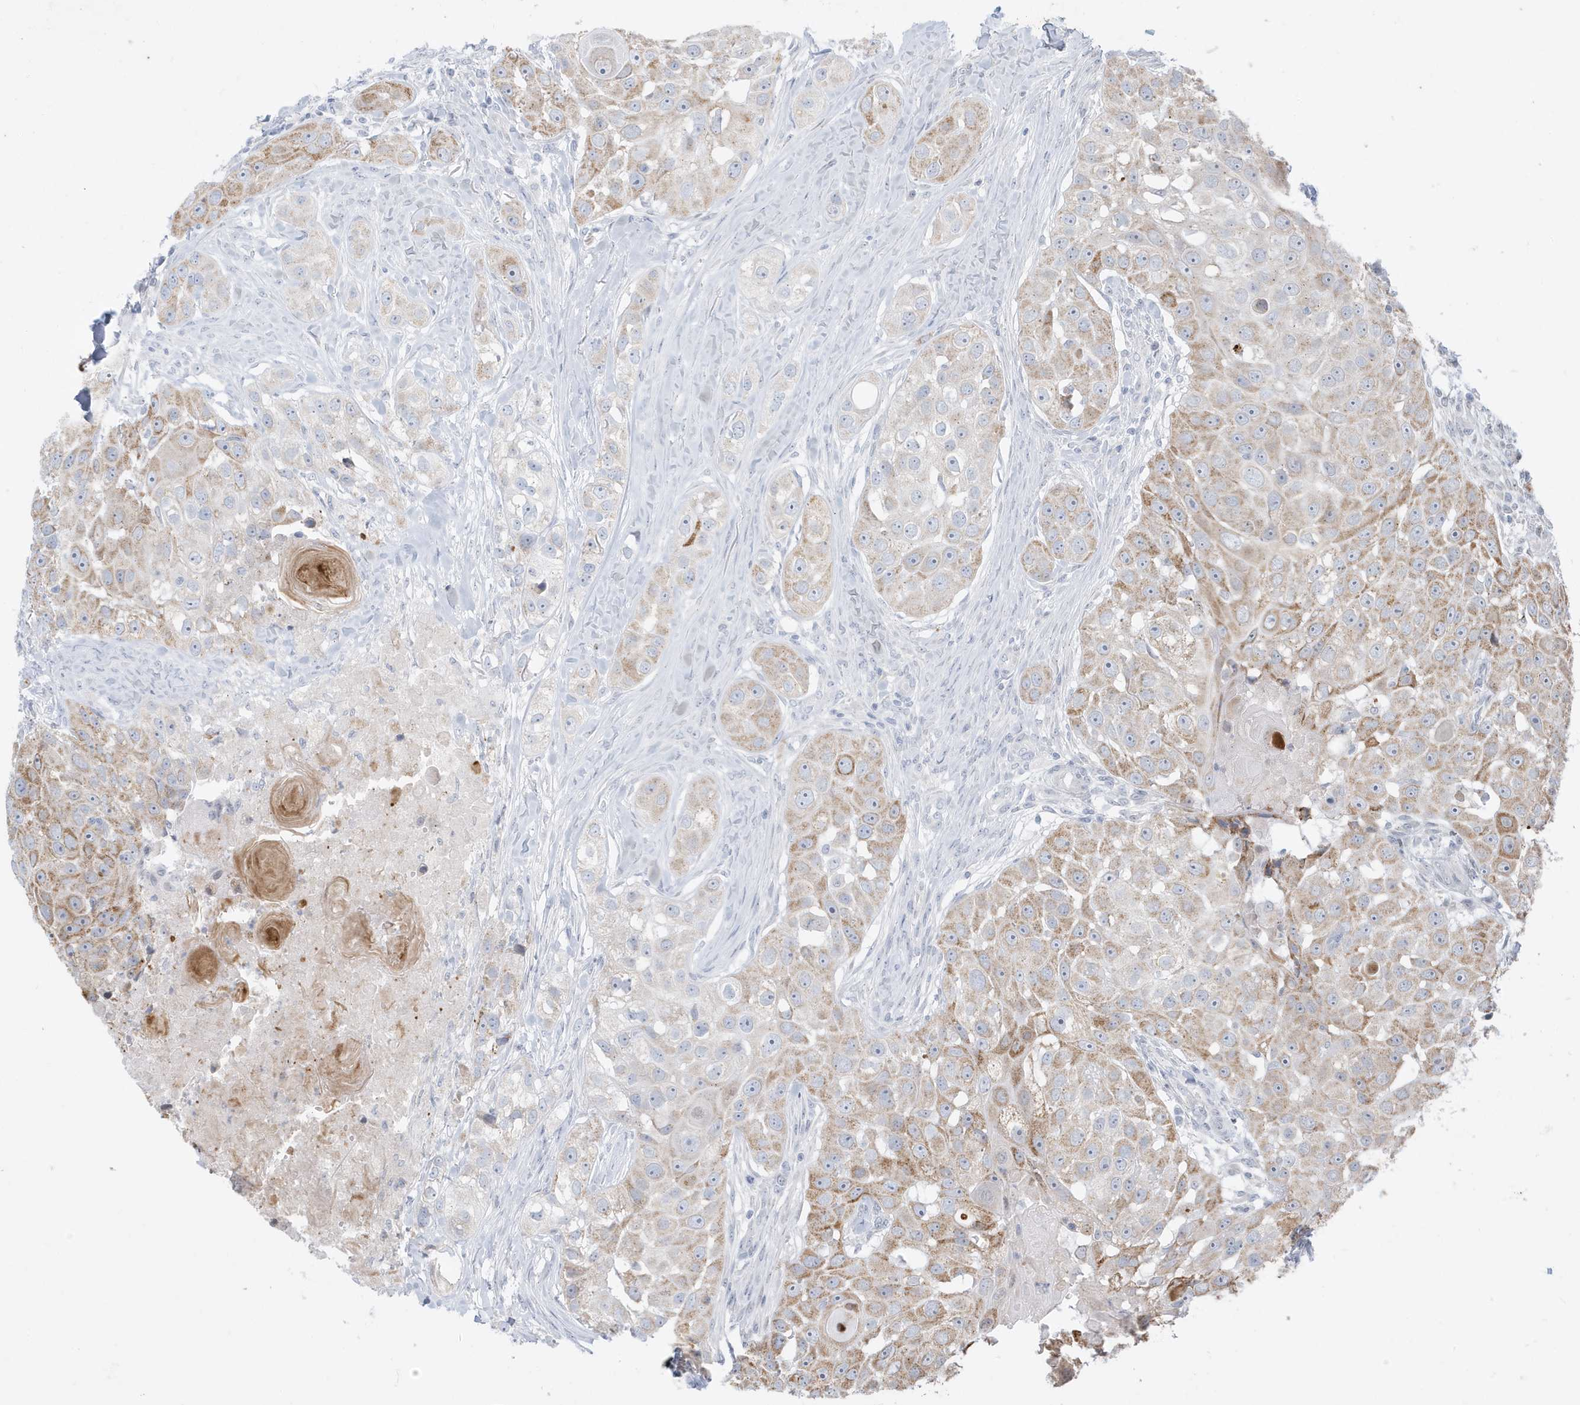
{"staining": {"intensity": "moderate", "quantity": "25%-75%", "location": "cytoplasmic/membranous"}, "tissue": "head and neck cancer", "cell_type": "Tumor cells", "image_type": "cancer", "snomed": [{"axis": "morphology", "description": "Normal tissue, NOS"}, {"axis": "morphology", "description": "Squamous cell carcinoma, NOS"}, {"axis": "topography", "description": "Skeletal muscle"}, {"axis": "topography", "description": "Head-Neck"}], "caption": "Immunohistochemistry of squamous cell carcinoma (head and neck) shows medium levels of moderate cytoplasmic/membranous staining in about 25%-75% of tumor cells.", "gene": "FNDC1", "patient": {"sex": "male", "age": 51}}